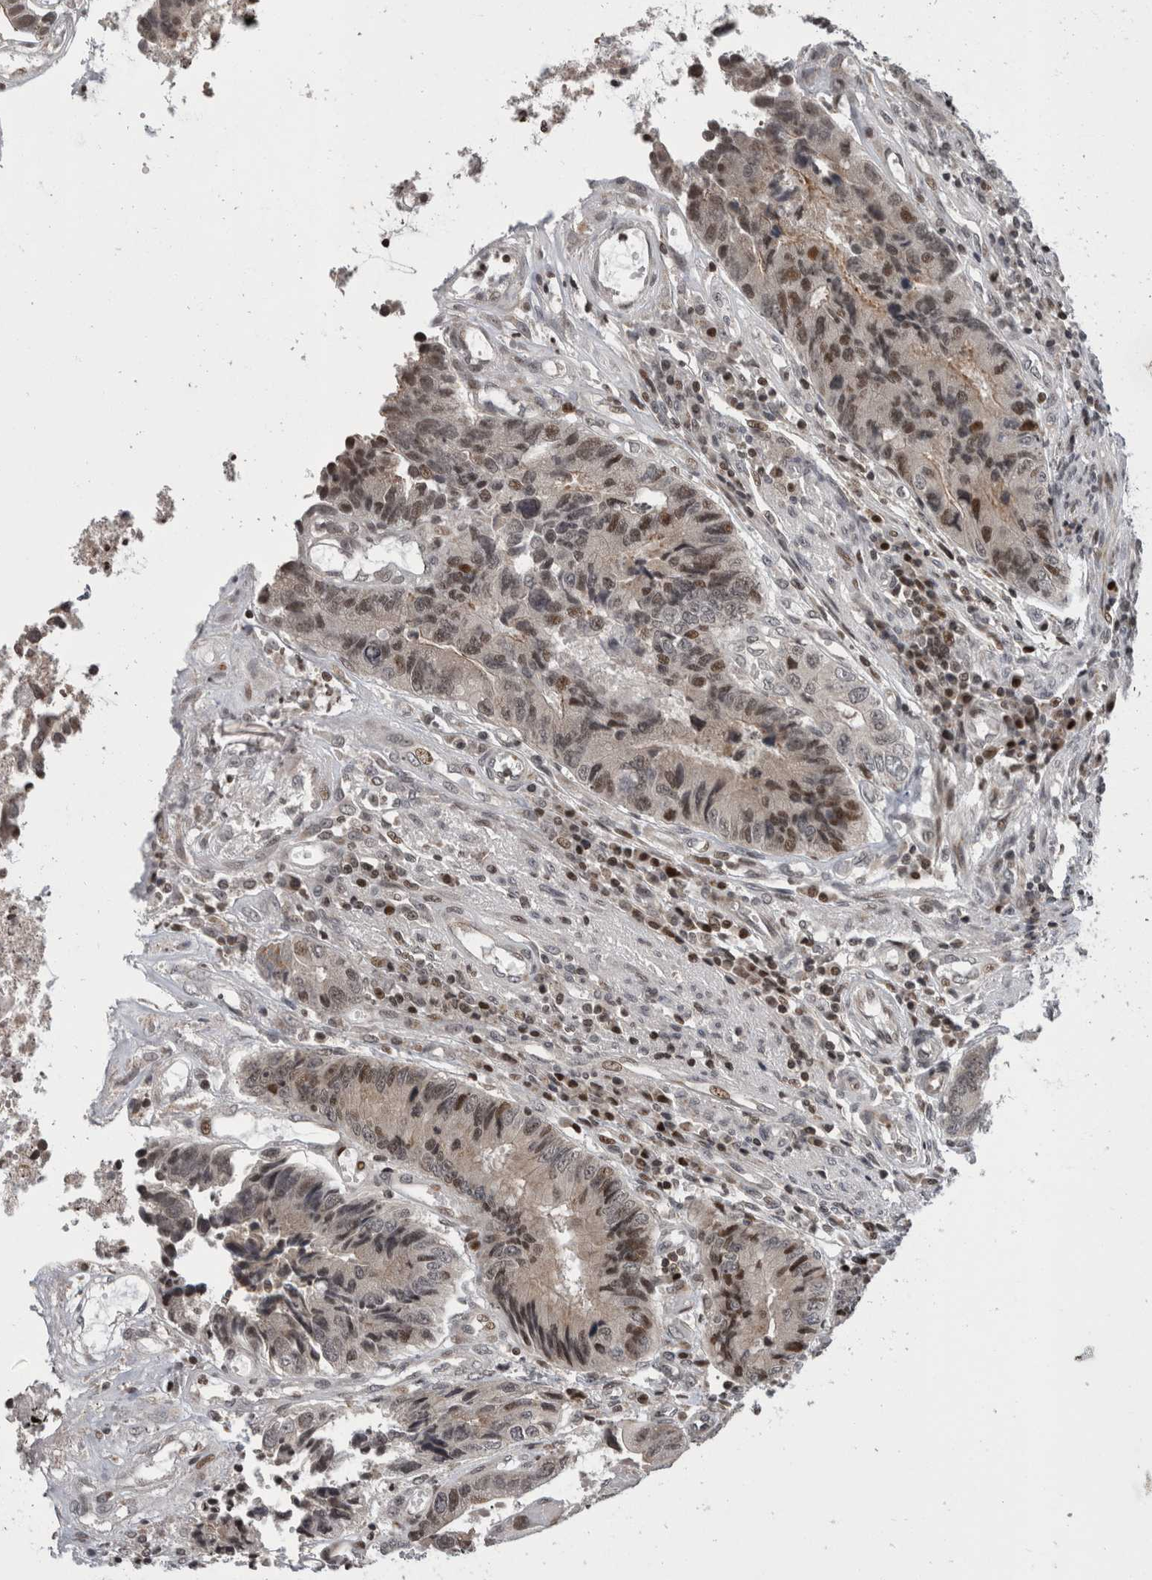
{"staining": {"intensity": "weak", "quantity": "25%-75%", "location": "nuclear"}, "tissue": "colorectal cancer", "cell_type": "Tumor cells", "image_type": "cancer", "snomed": [{"axis": "morphology", "description": "Adenocarcinoma, NOS"}, {"axis": "topography", "description": "Rectum"}], "caption": "Colorectal cancer (adenocarcinoma) stained with DAB (3,3'-diaminobenzidine) immunohistochemistry (IHC) demonstrates low levels of weak nuclear staining in about 25%-75% of tumor cells.", "gene": "ZBTB11", "patient": {"sex": "male", "age": 84}}